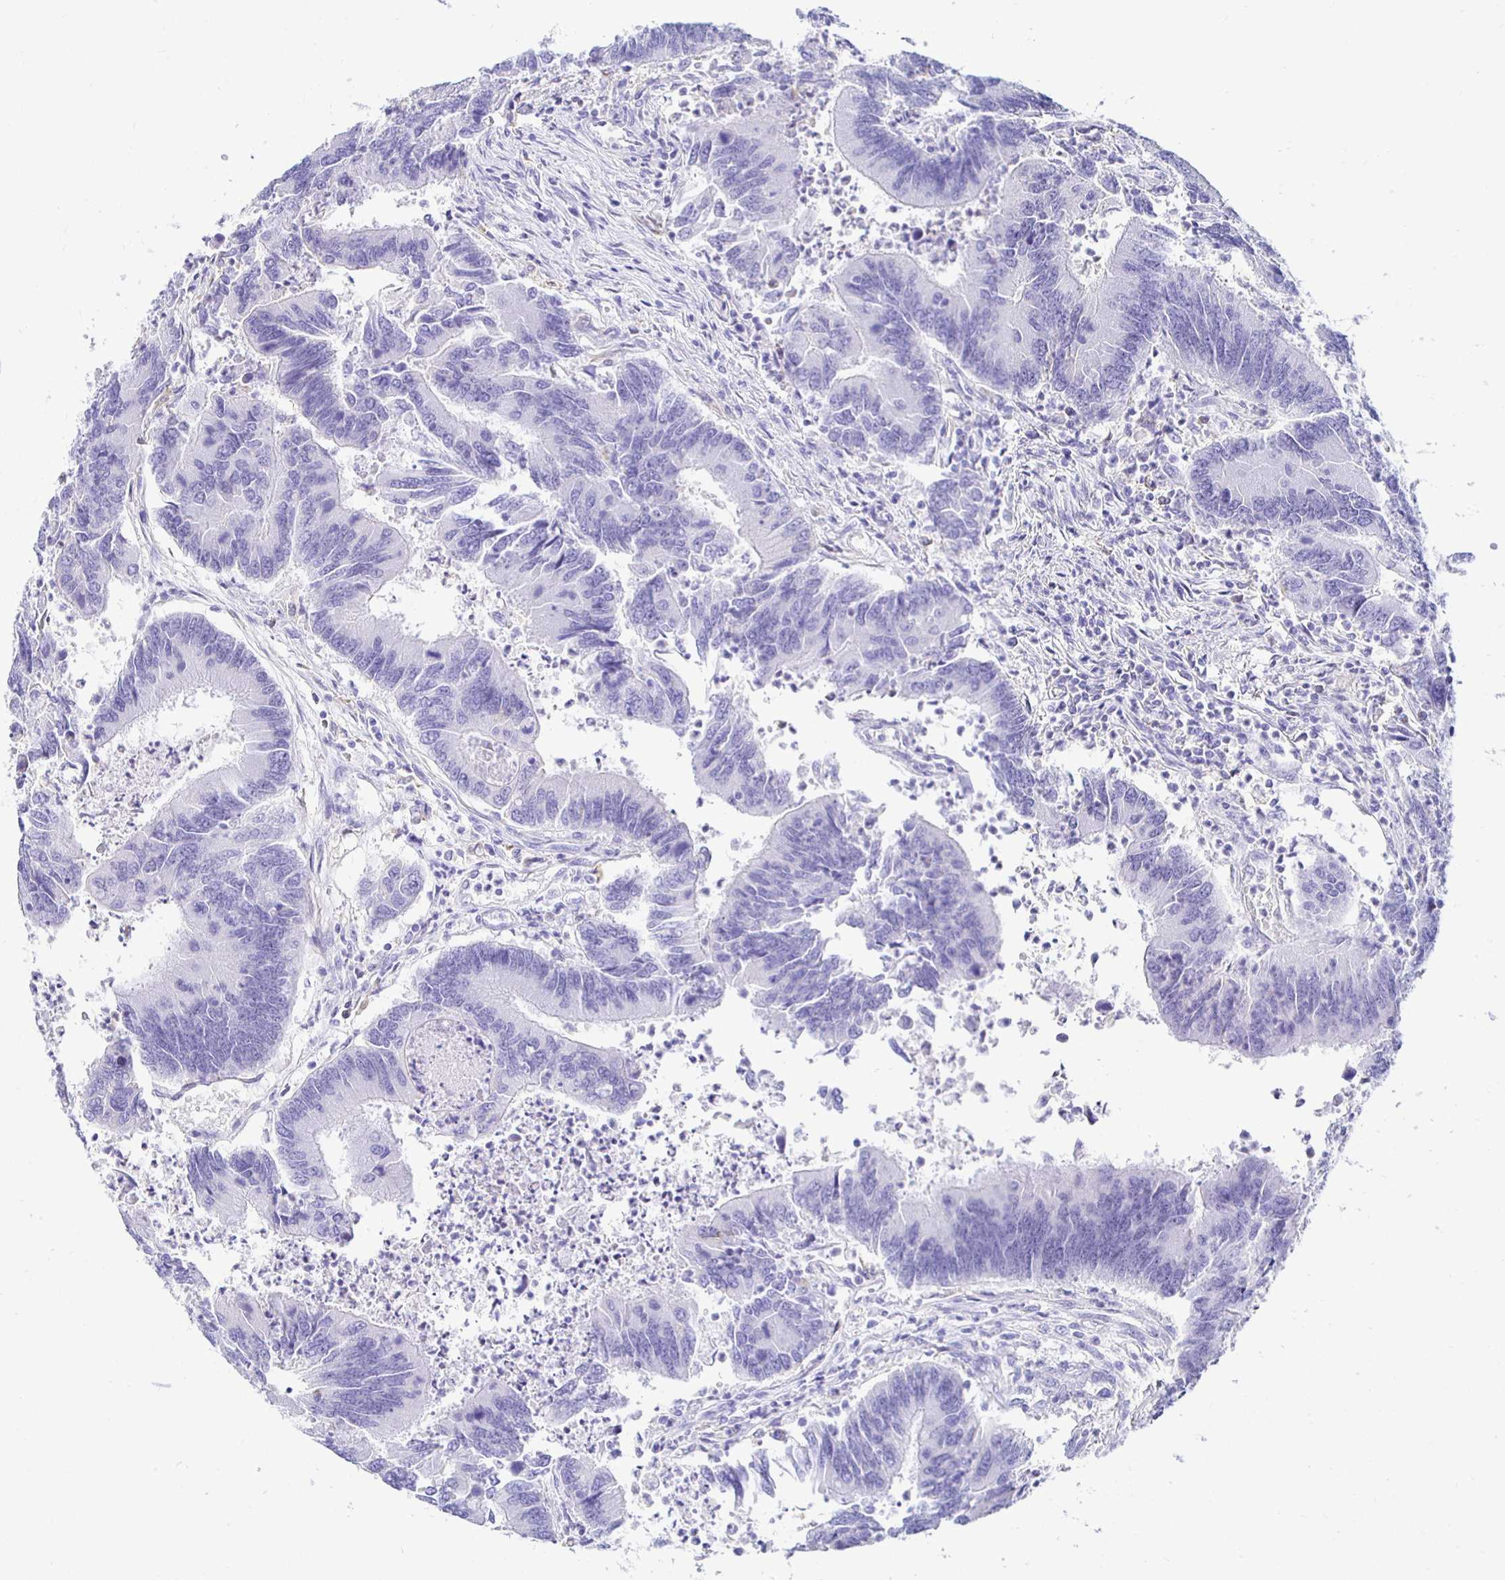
{"staining": {"intensity": "negative", "quantity": "none", "location": "none"}, "tissue": "colorectal cancer", "cell_type": "Tumor cells", "image_type": "cancer", "snomed": [{"axis": "morphology", "description": "Adenocarcinoma, NOS"}, {"axis": "topography", "description": "Colon"}], "caption": "Colorectal cancer was stained to show a protein in brown. There is no significant positivity in tumor cells. (IHC, brightfield microscopy, high magnification).", "gene": "UMOD", "patient": {"sex": "female", "age": 67}}